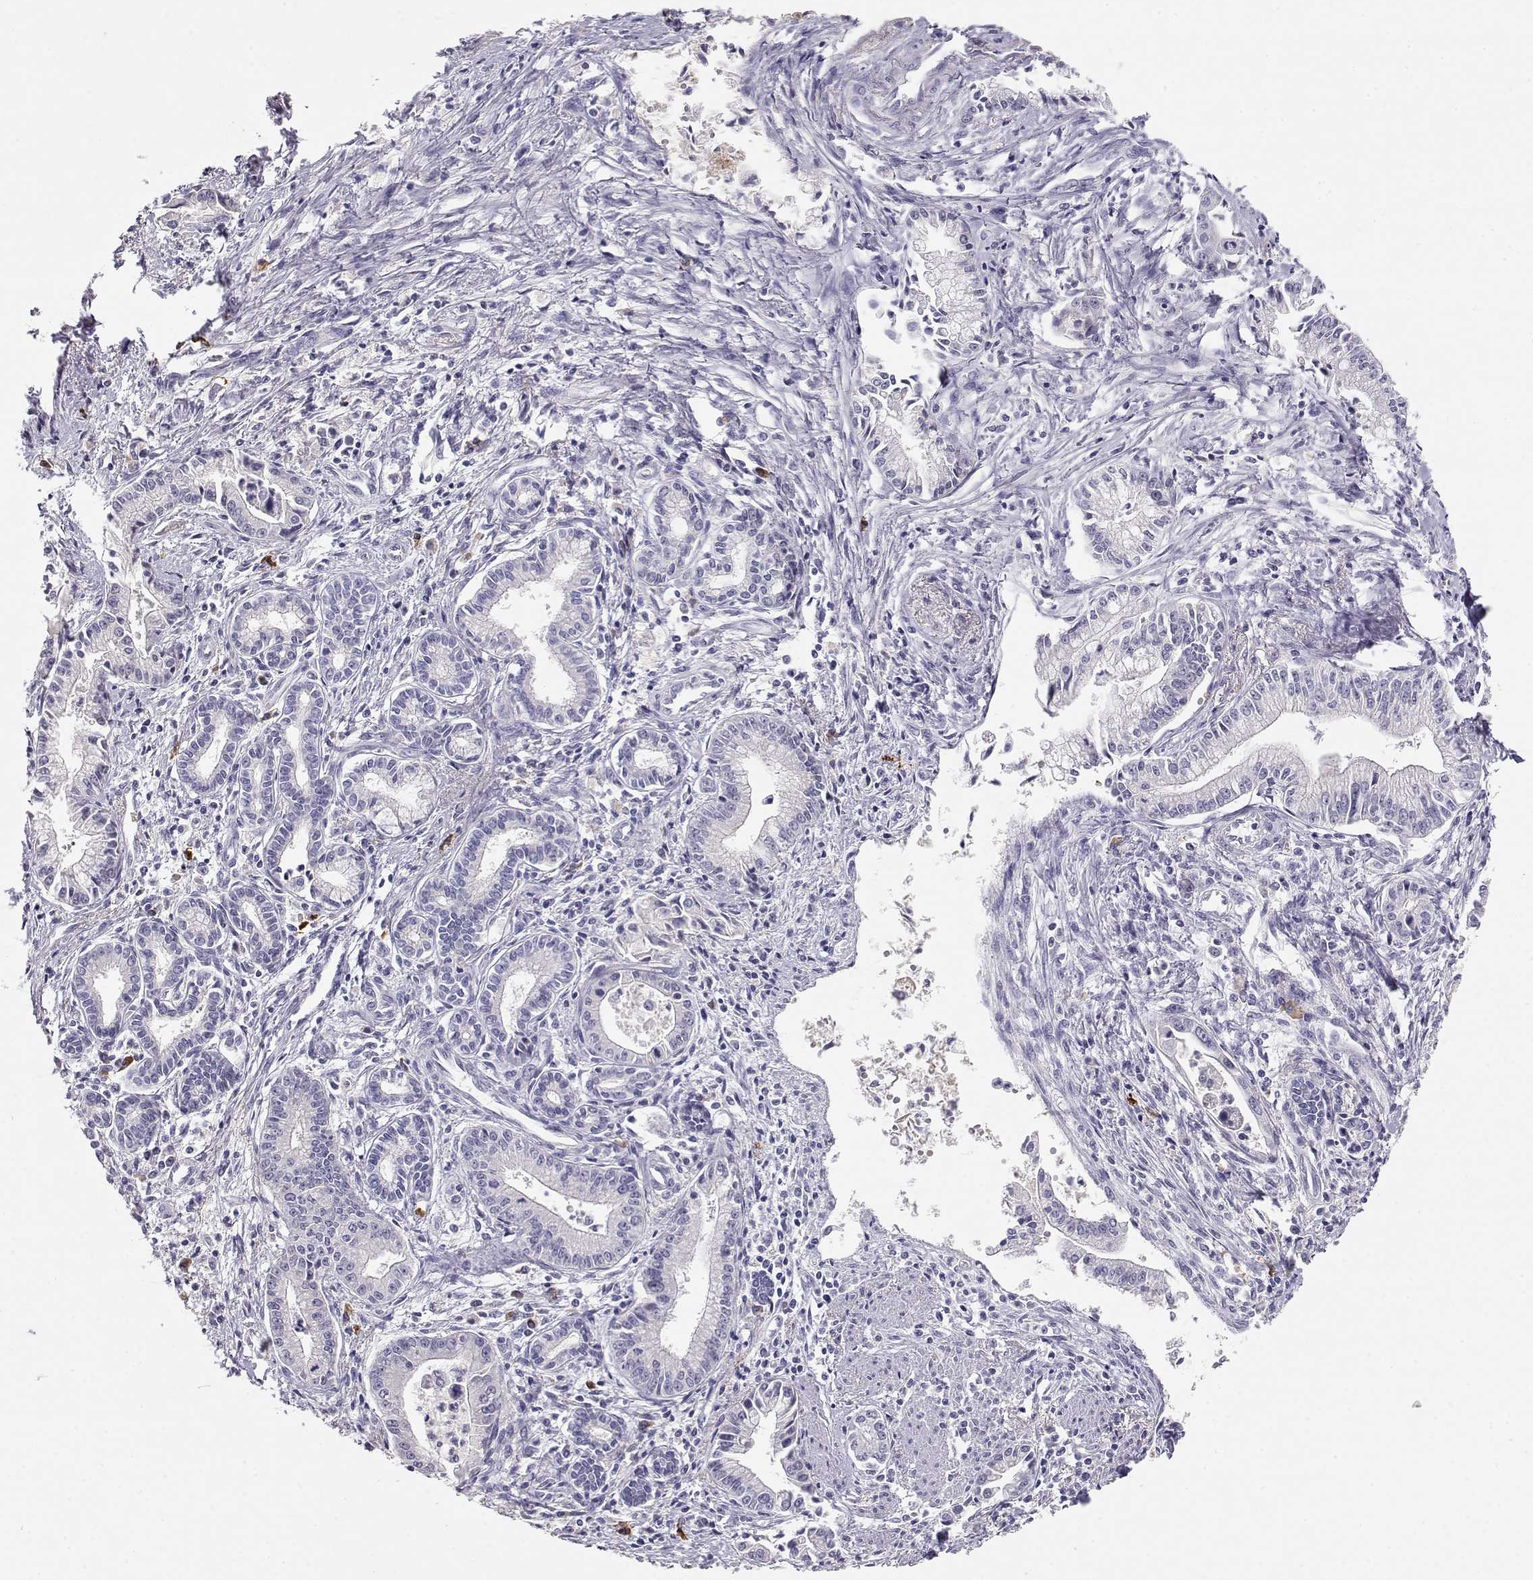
{"staining": {"intensity": "negative", "quantity": "none", "location": "none"}, "tissue": "pancreatic cancer", "cell_type": "Tumor cells", "image_type": "cancer", "snomed": [{"axis": "morphology", "description": "Adenocarcinoma, NOS"}, {"axis": "topography", "description": "Pancreas"}], "caption": "High power microscopy photomicrograph of an IHC micrograph of adenocarcinoma (pancreatic), revealing no significant positivity in tumor cells.", "gene": "CDHR1", "patient": {"sex": "female", "age": 65}}